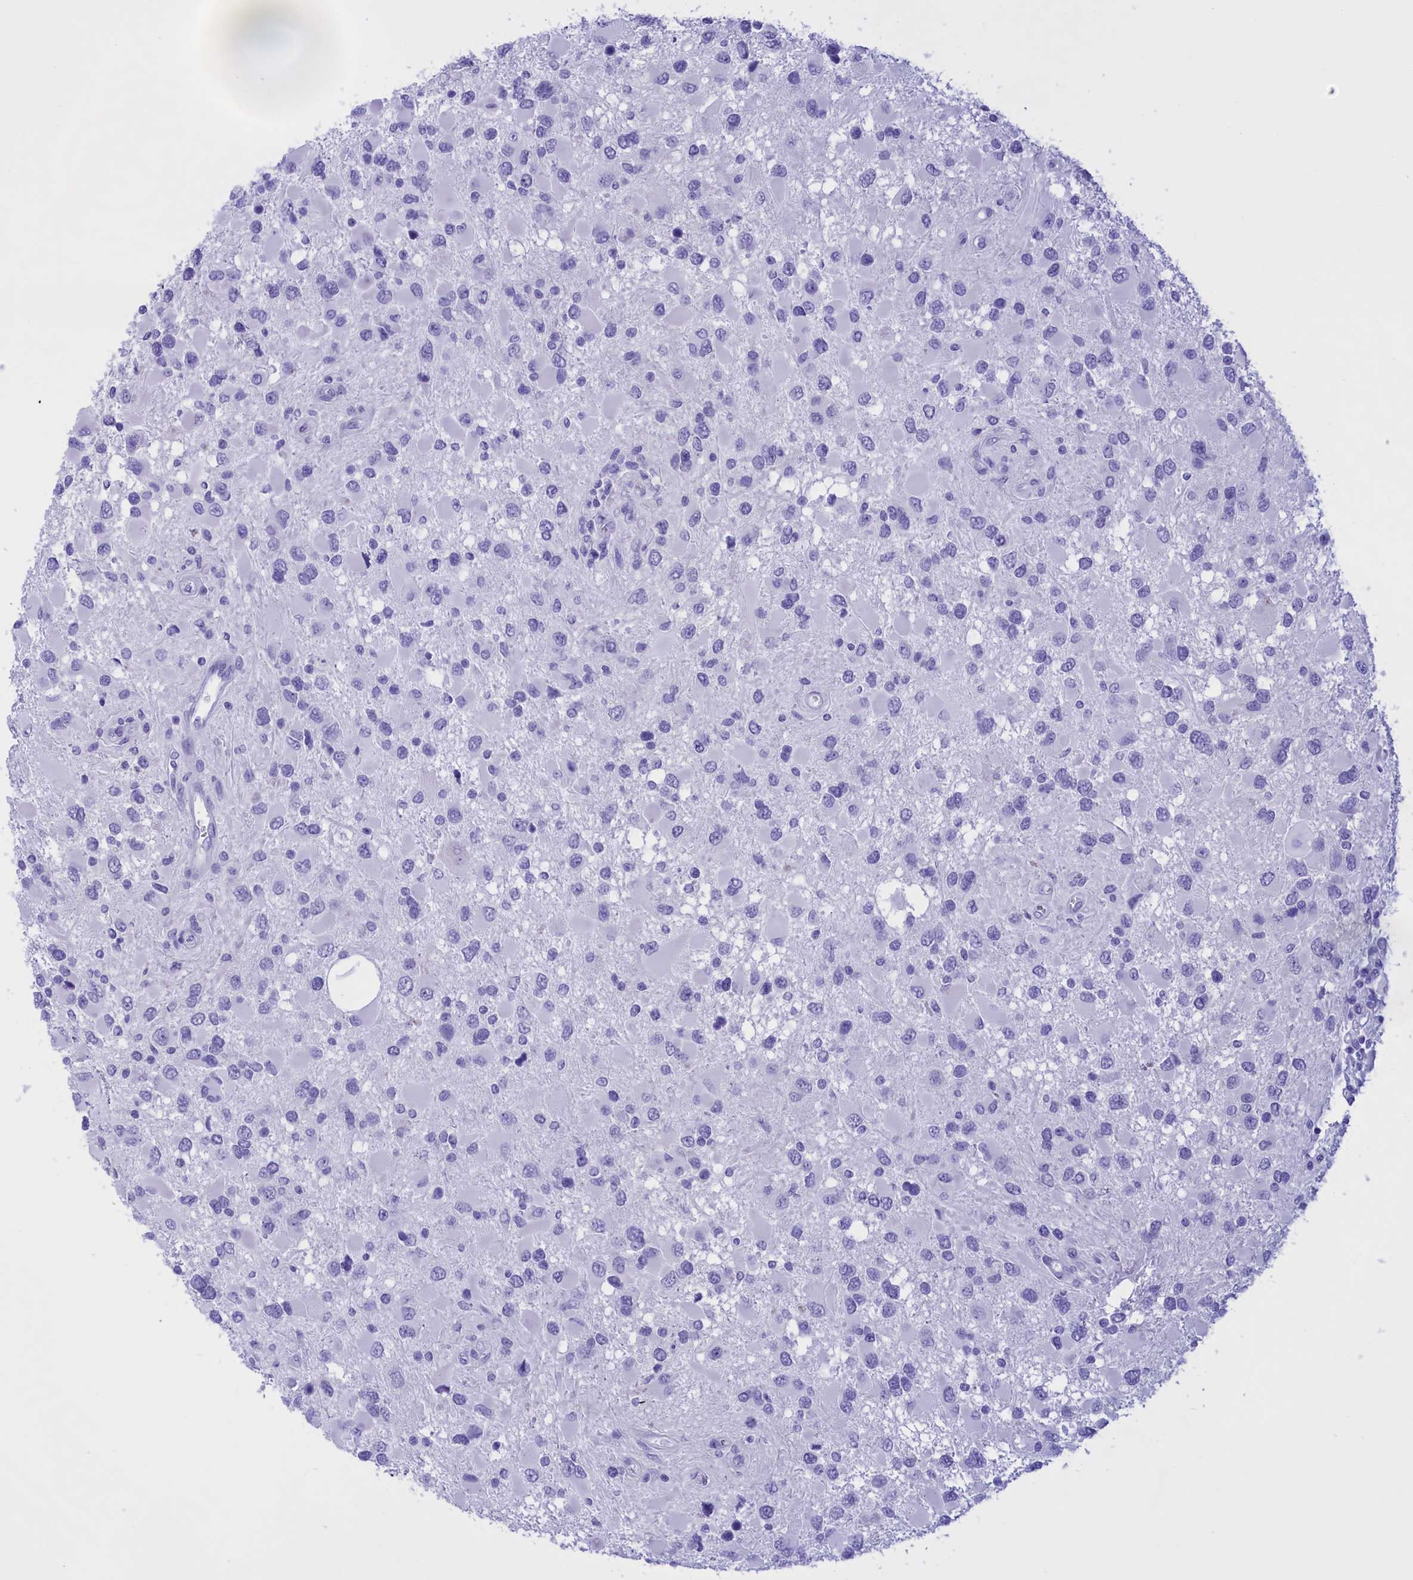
{"staining": {"intensity": "negative", "quantity": "none", "location": "none"}, "tissue": "glioma", "cell_type": "Tumor cells", "image_type": "cancer", "snomed": [{"axis": "morphology", "description": "Glioma, malignant, High grade"}, {"axis": "topography", "description": "Brain"}], "caption": "High power microscopy image of an immunohistochemistry (IHC) photomicrograph of glioma, revealing no significant positivity in tumor cells.", "gene": "BRI3", "patient": {"sex": "male", "age": 53}}